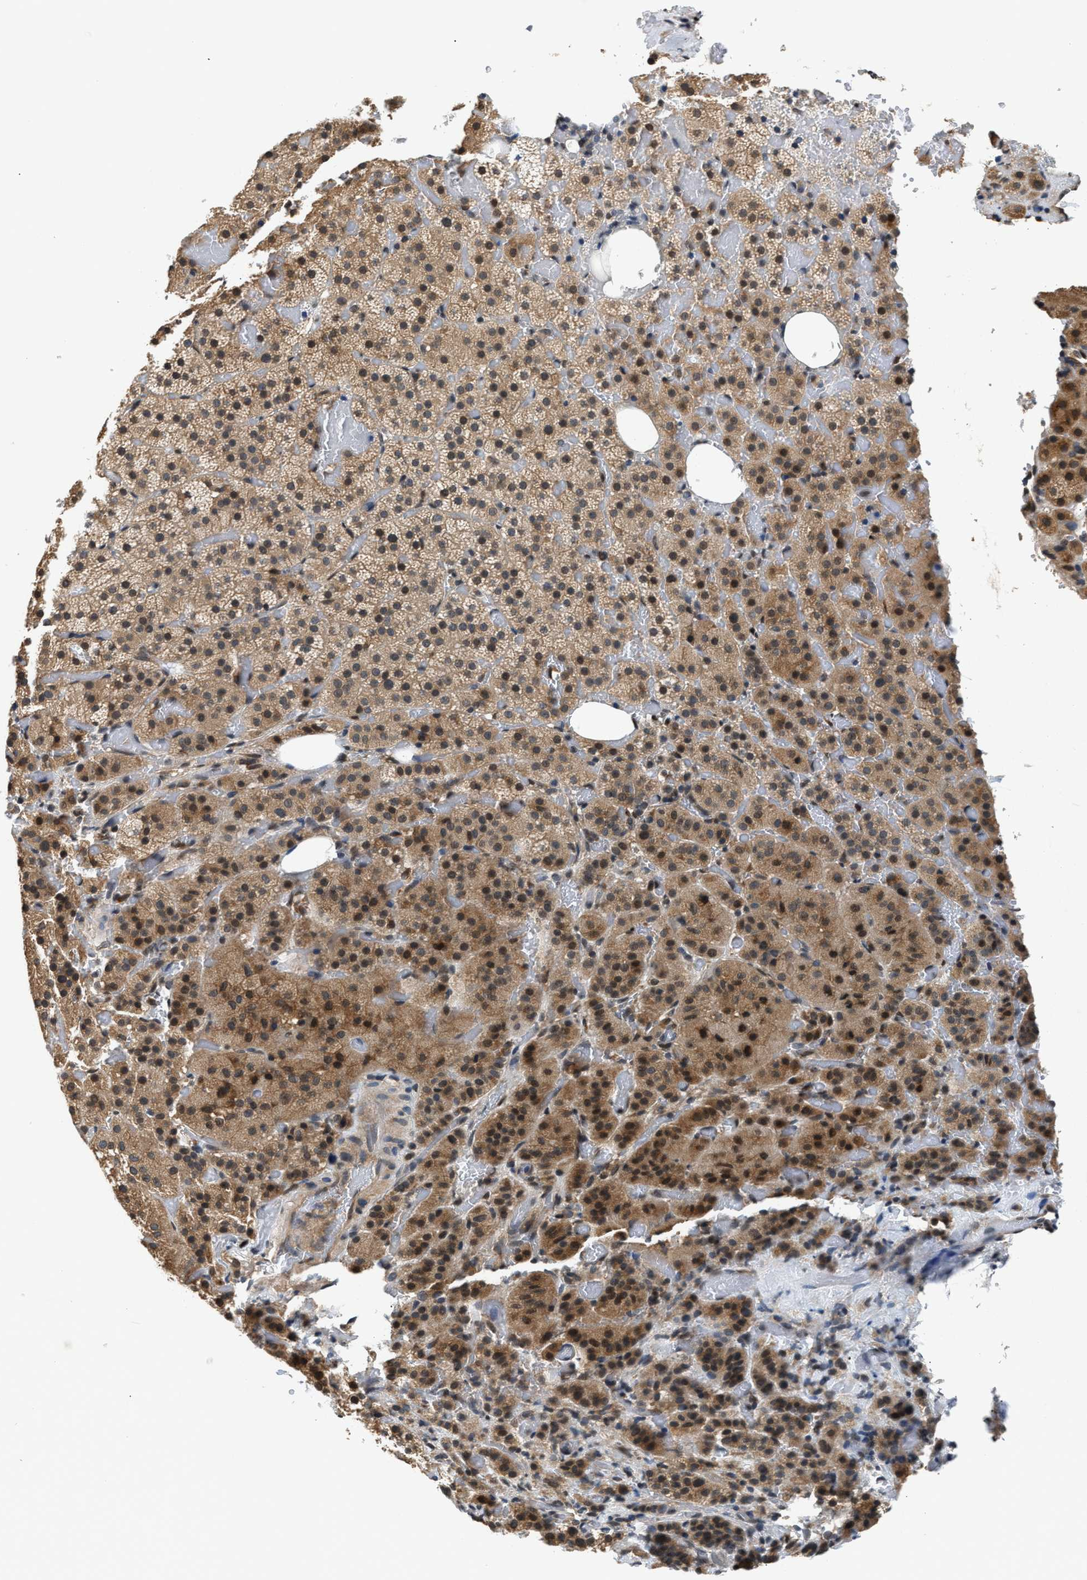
{"staining": {"intensity": "moderate", "quantity": ">75%", "location": "cytoplasmic/membranous,nuclear"}, "tissue": "adrenal gland", "cell_type": "Glandular cells", "image_type": "normal", "snomed": [{"axis": "morphology", "description": "Normal tissue, NOS"}, {"axis": "topography", "description": "Adrenal gland"}], "caption": "This is a photomicrograph of immunohistochemistry (IHC) staining of normal adrenal gland, which shows moderate expression in the cytoplasmic/membranous,nuclear of glandular cells.", "gene": "RAB29", "patient": {"sex": "female", "age": 59}}